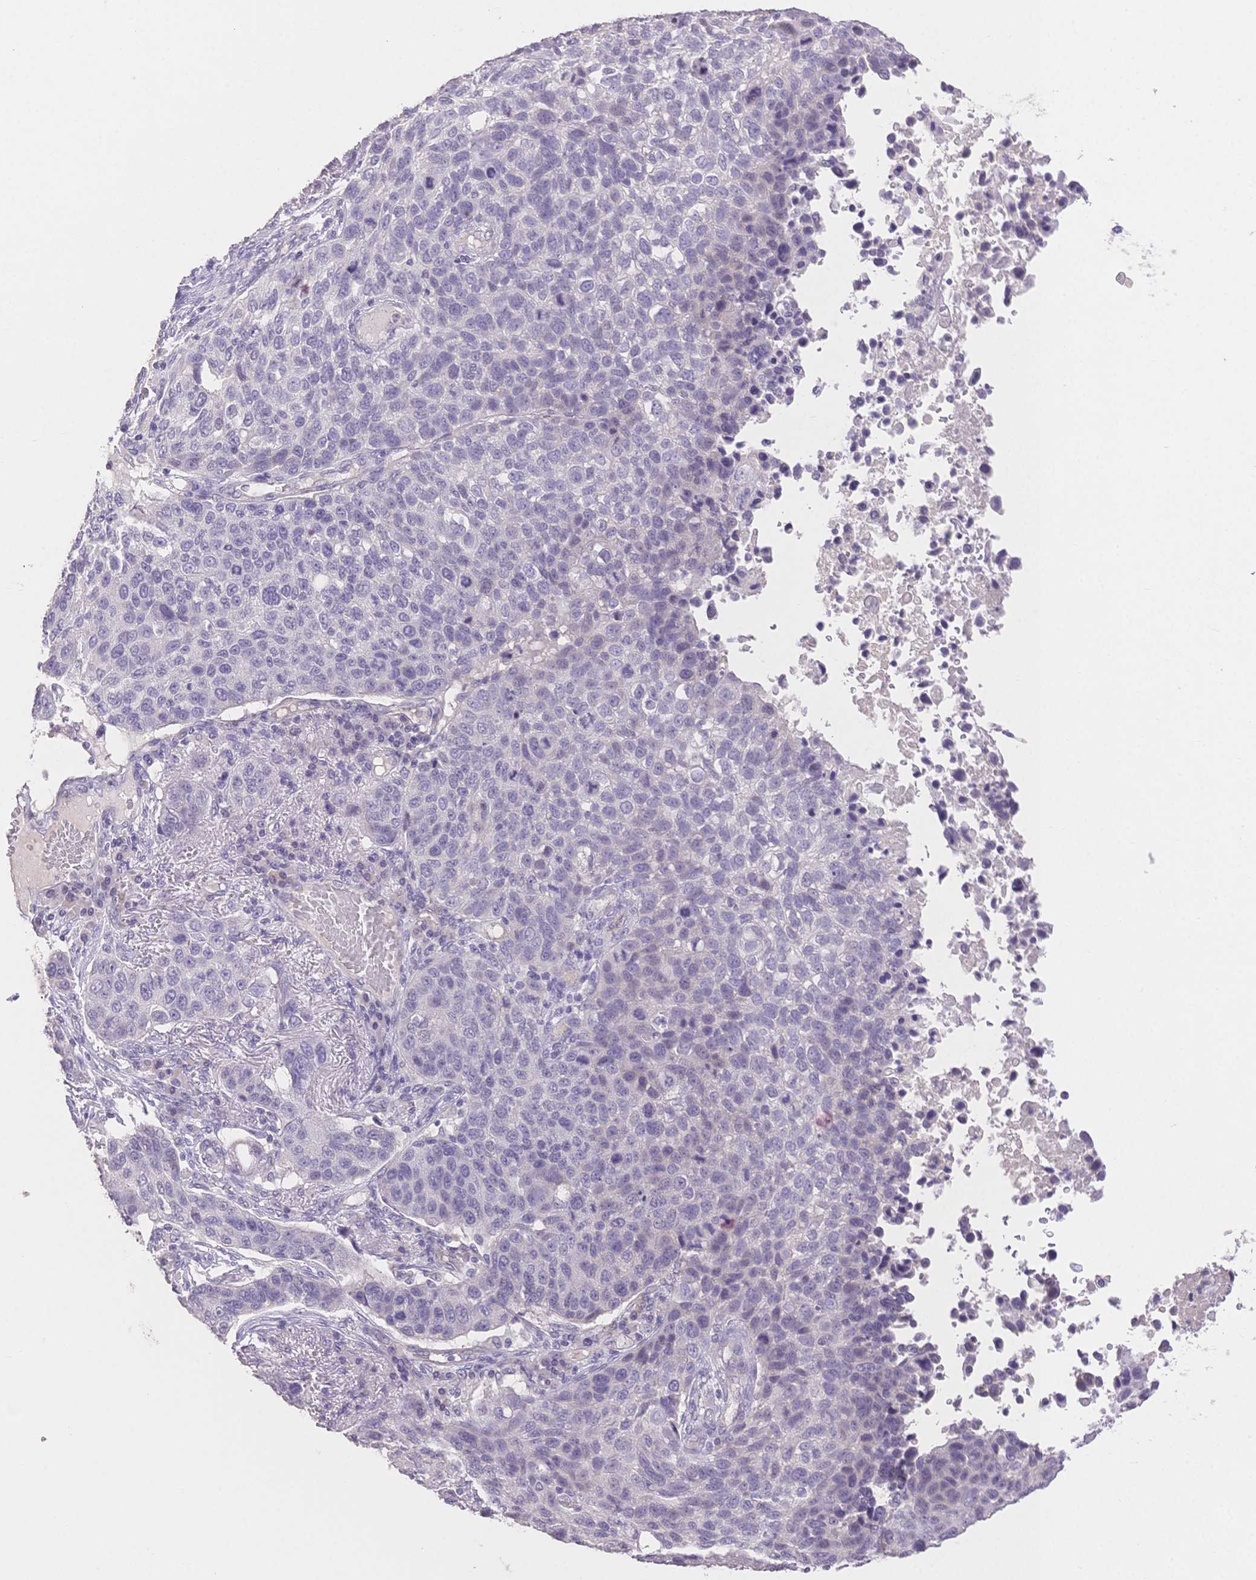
{"staining": {"intensity": "negative", "quantity": "none", "location": "none"}, "tissue": "lung cancer", "cell_type": "Tumor cells", "image_type": "cancer", "snomed": [{"axis": "morphology", "description": "Squamous cell carcinoma, NOS"}, {"axis": "topography", "description": "Lymph node"}, {"axis": "topography", "description": "Lung"}], "caption": "This histopathology image is of squamous cell carcinoma (lung) stained with immunohistochemistry to label a protein in brown with the nuclei are counter-stained blue. There is no staining in tumor cells.", "gene": "SUV39H2", "patient": {"sex": "male", "age": 61}}